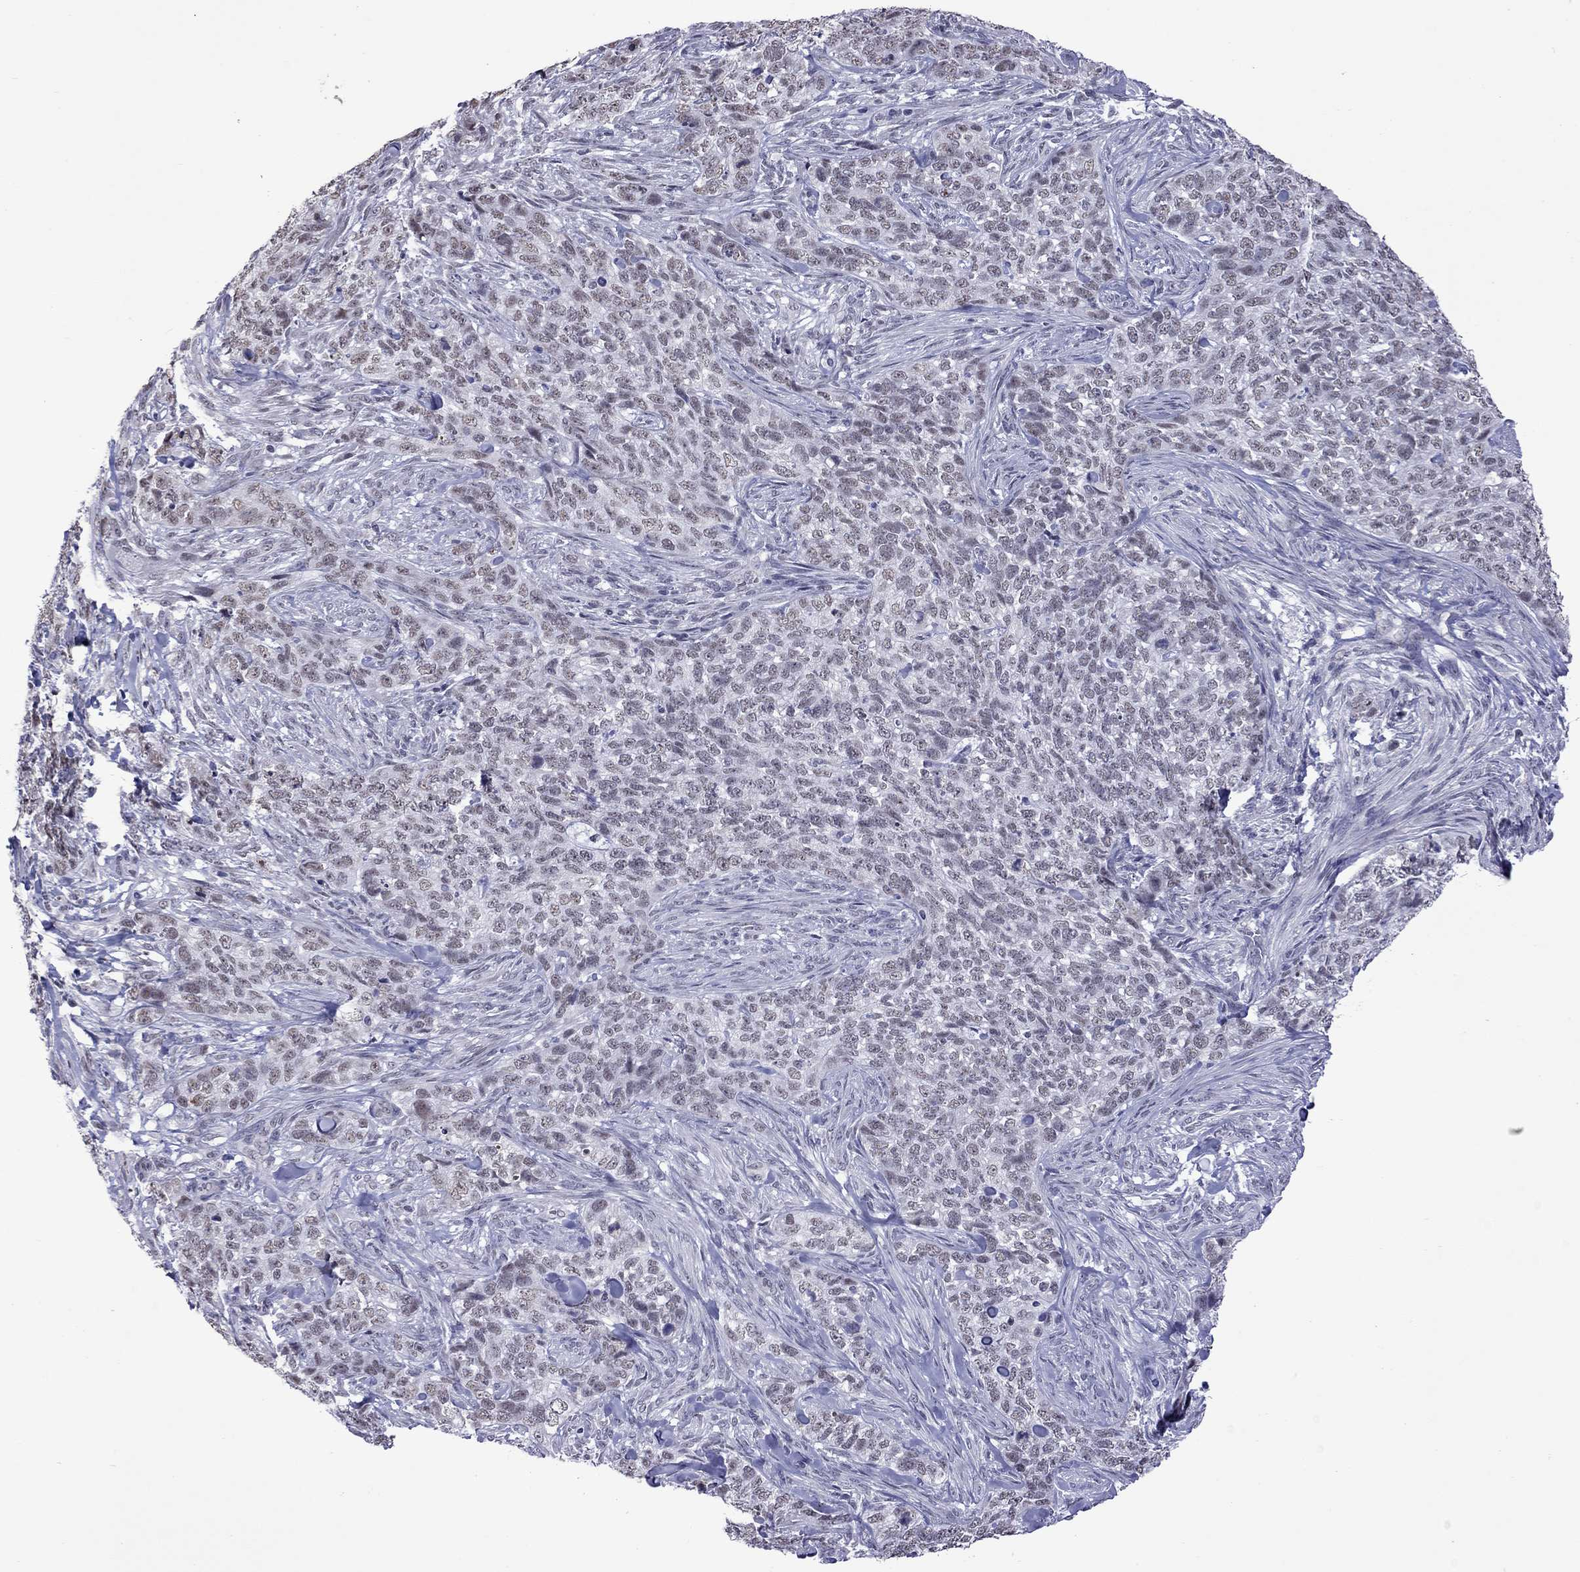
{"staining": {"intensity": "weak", "quantity": "25%-75%", "location": "nuclear"}, "tissue": "skin cancer", "cell_type": "Tumor cells", "image_type": "cancer", "snomed": [{"axis": "morphology", "description": "Basal cell carcinoma"}, {"axis": "topography", "description": "Skin"}], "caption": "The micrograph shows staining of skin cancer (basal cell carcinoma), revealing weak nuclear protein staining (brown color) within tumor cells. (DAB IHC with brightfield microscopy, high magnification).", "gene": "PPP1R3A", "patient": {"sex": "female", "age": 69}}